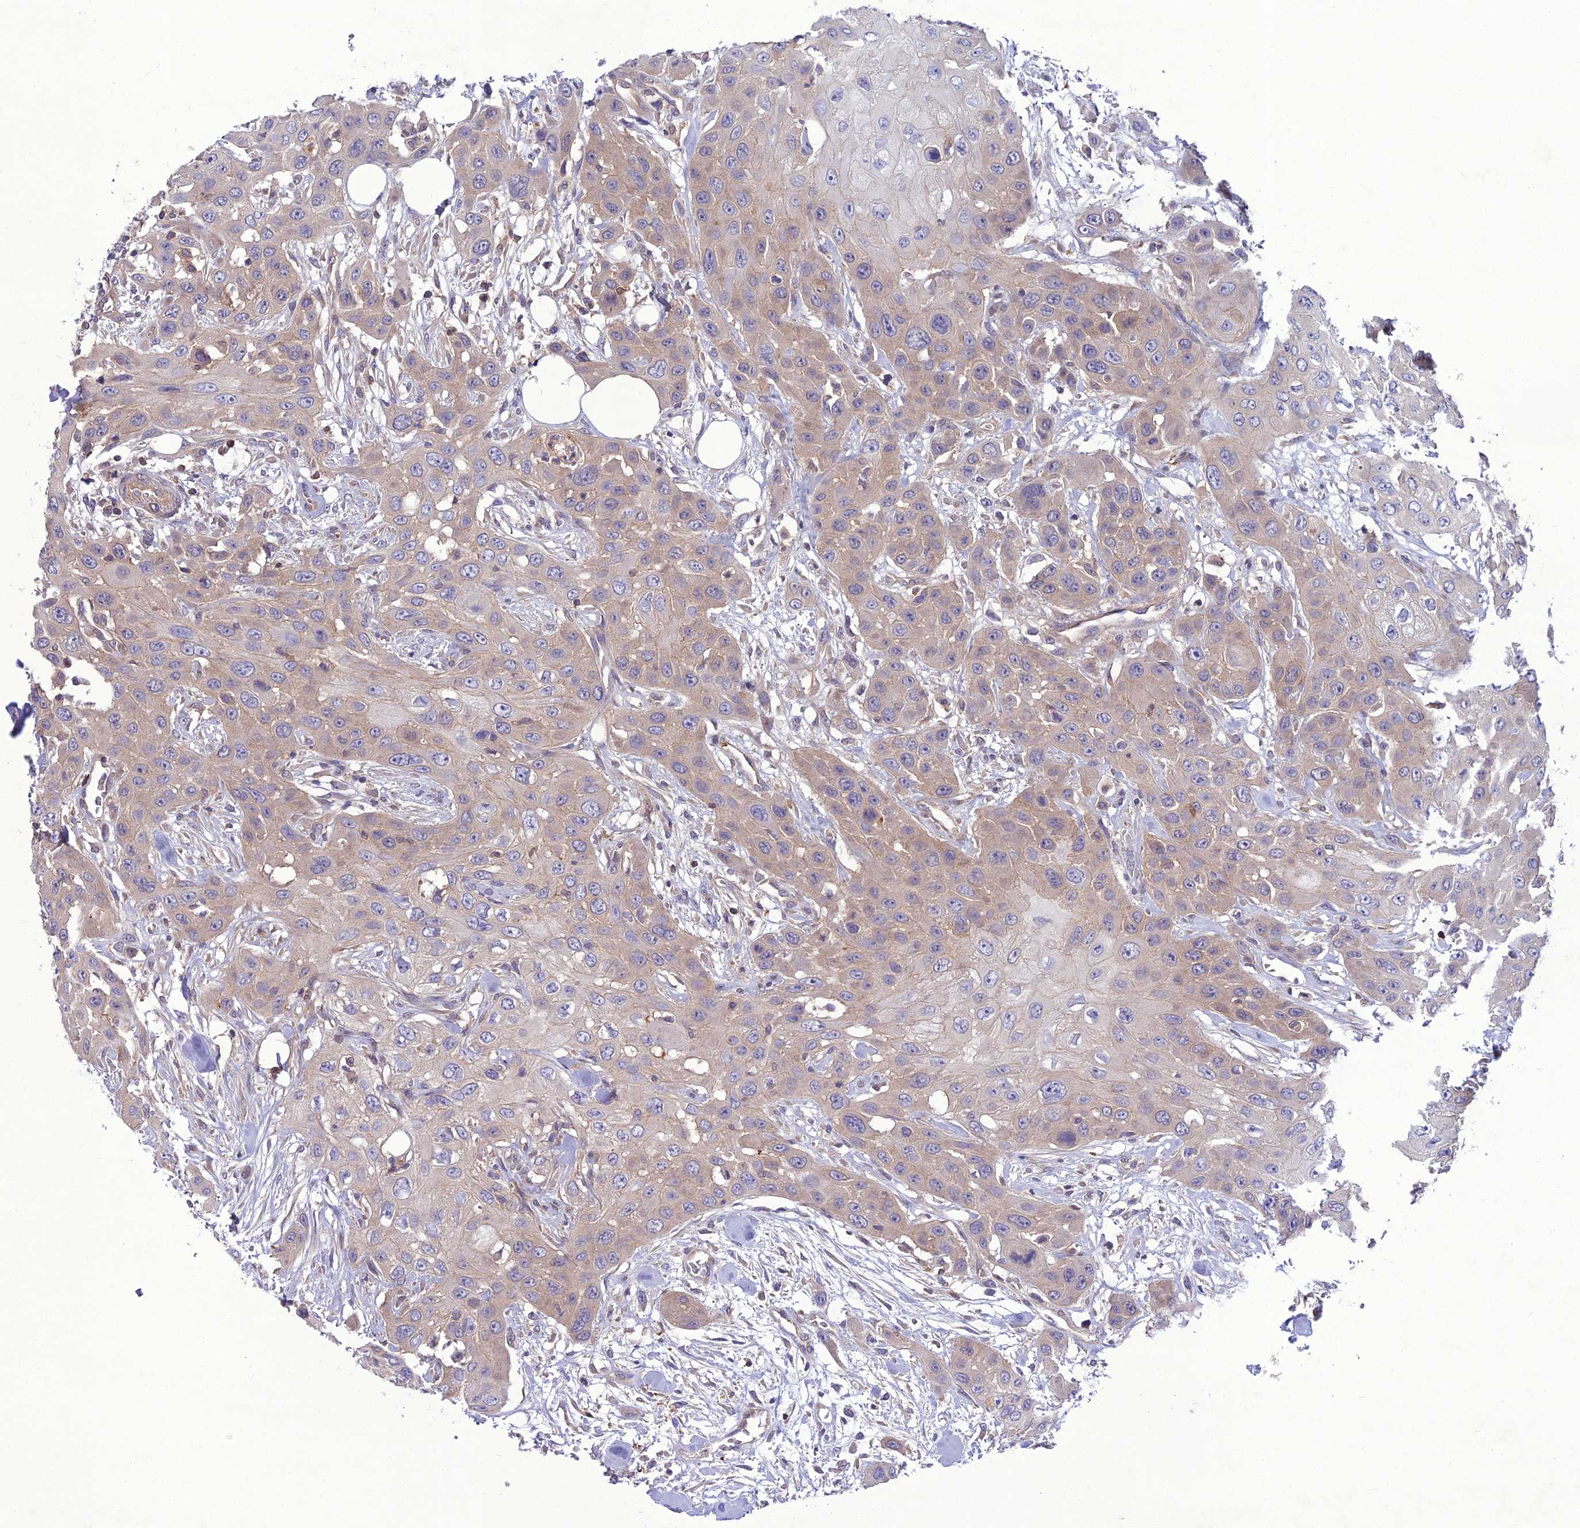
{"staining": {"intensity": "weak", "quantity": "25%-75%", "location": "cytoplasmic/membranous"}, "tissue": "head and neck cancer", "cell_type": "Tumor cells", "image_type": "cancer", "snomed": [{"axis": "morphology", "description": "Squamous cell carcinoma, NOS"}, {"axis": "topography", "description": "Head-Neck"}], "caption": "Protein staining of head and neck squamous cell carcinoma tissue reveals weak cytoplasmic/membranous staining in about 25%-75% of tumor cells.", "gene": "GDF6", "patient": {"sex": "male", "age": 81}}